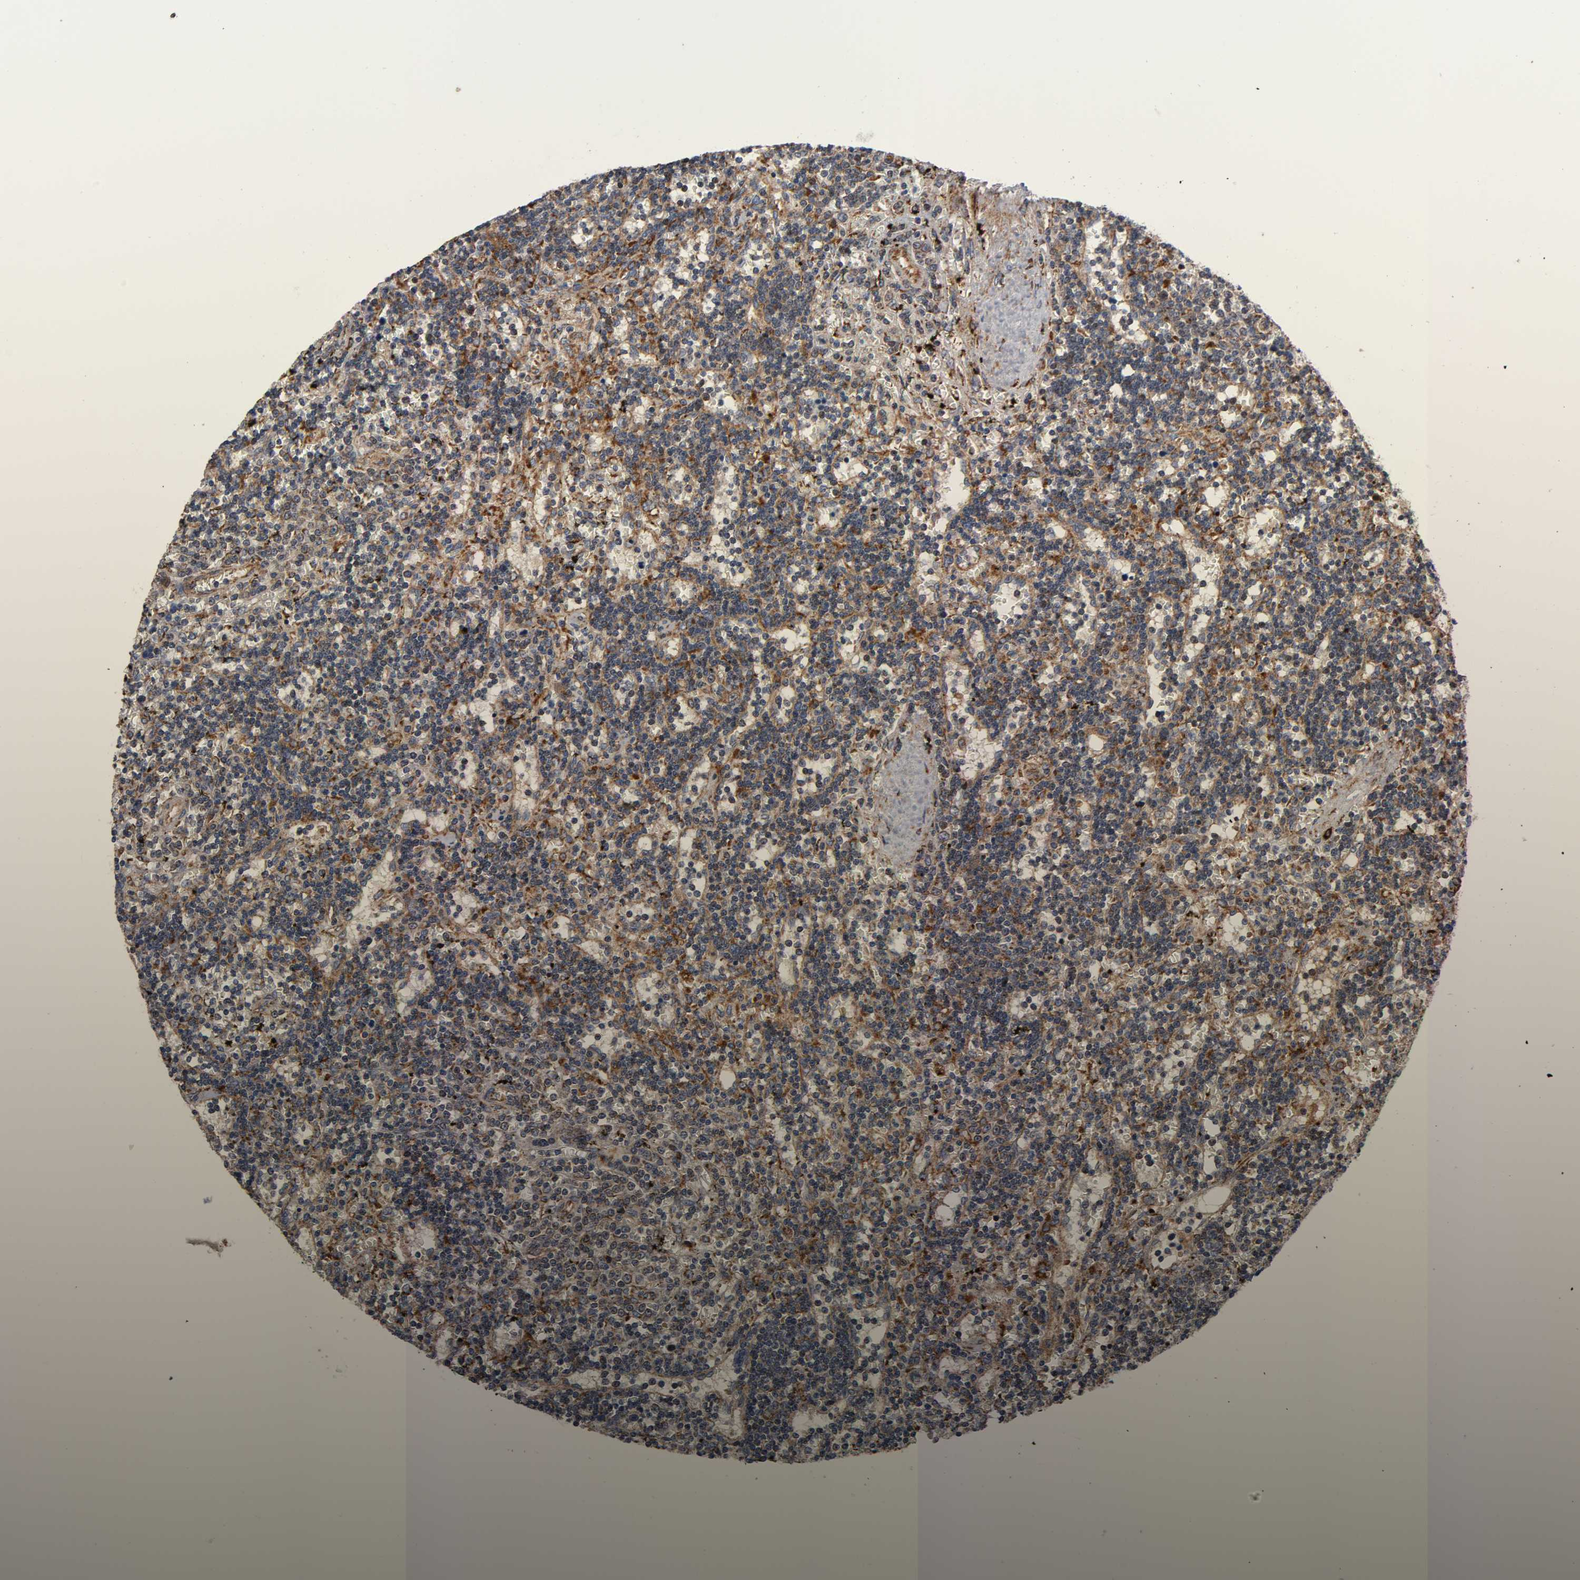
{"staining": {"intensity": "moderate", "quantity": "25%-75%", "location": "cytoplasmic/membranous"}, "tissue": "lymphoma", "cell_type": "Tumor cells", "image_type": "cancer", "snomed": [{"axis": "morphology", "description": "Malignant lymphoma, non-Hodgkin's type, Low grade"}, {"axis": "topography", "description": "Spleen"}], "caption": "High-magnification brightfield microscopy of lymphoma stained with DAB (brown) and counterstained with hematoxylin (blue). tumor cells exhibit moderate cytoplasmic/membranous expression is present in about25%-75% of cells.", "gene": "MAP3K1", "patient": {"sex": "male", "age": 60}}